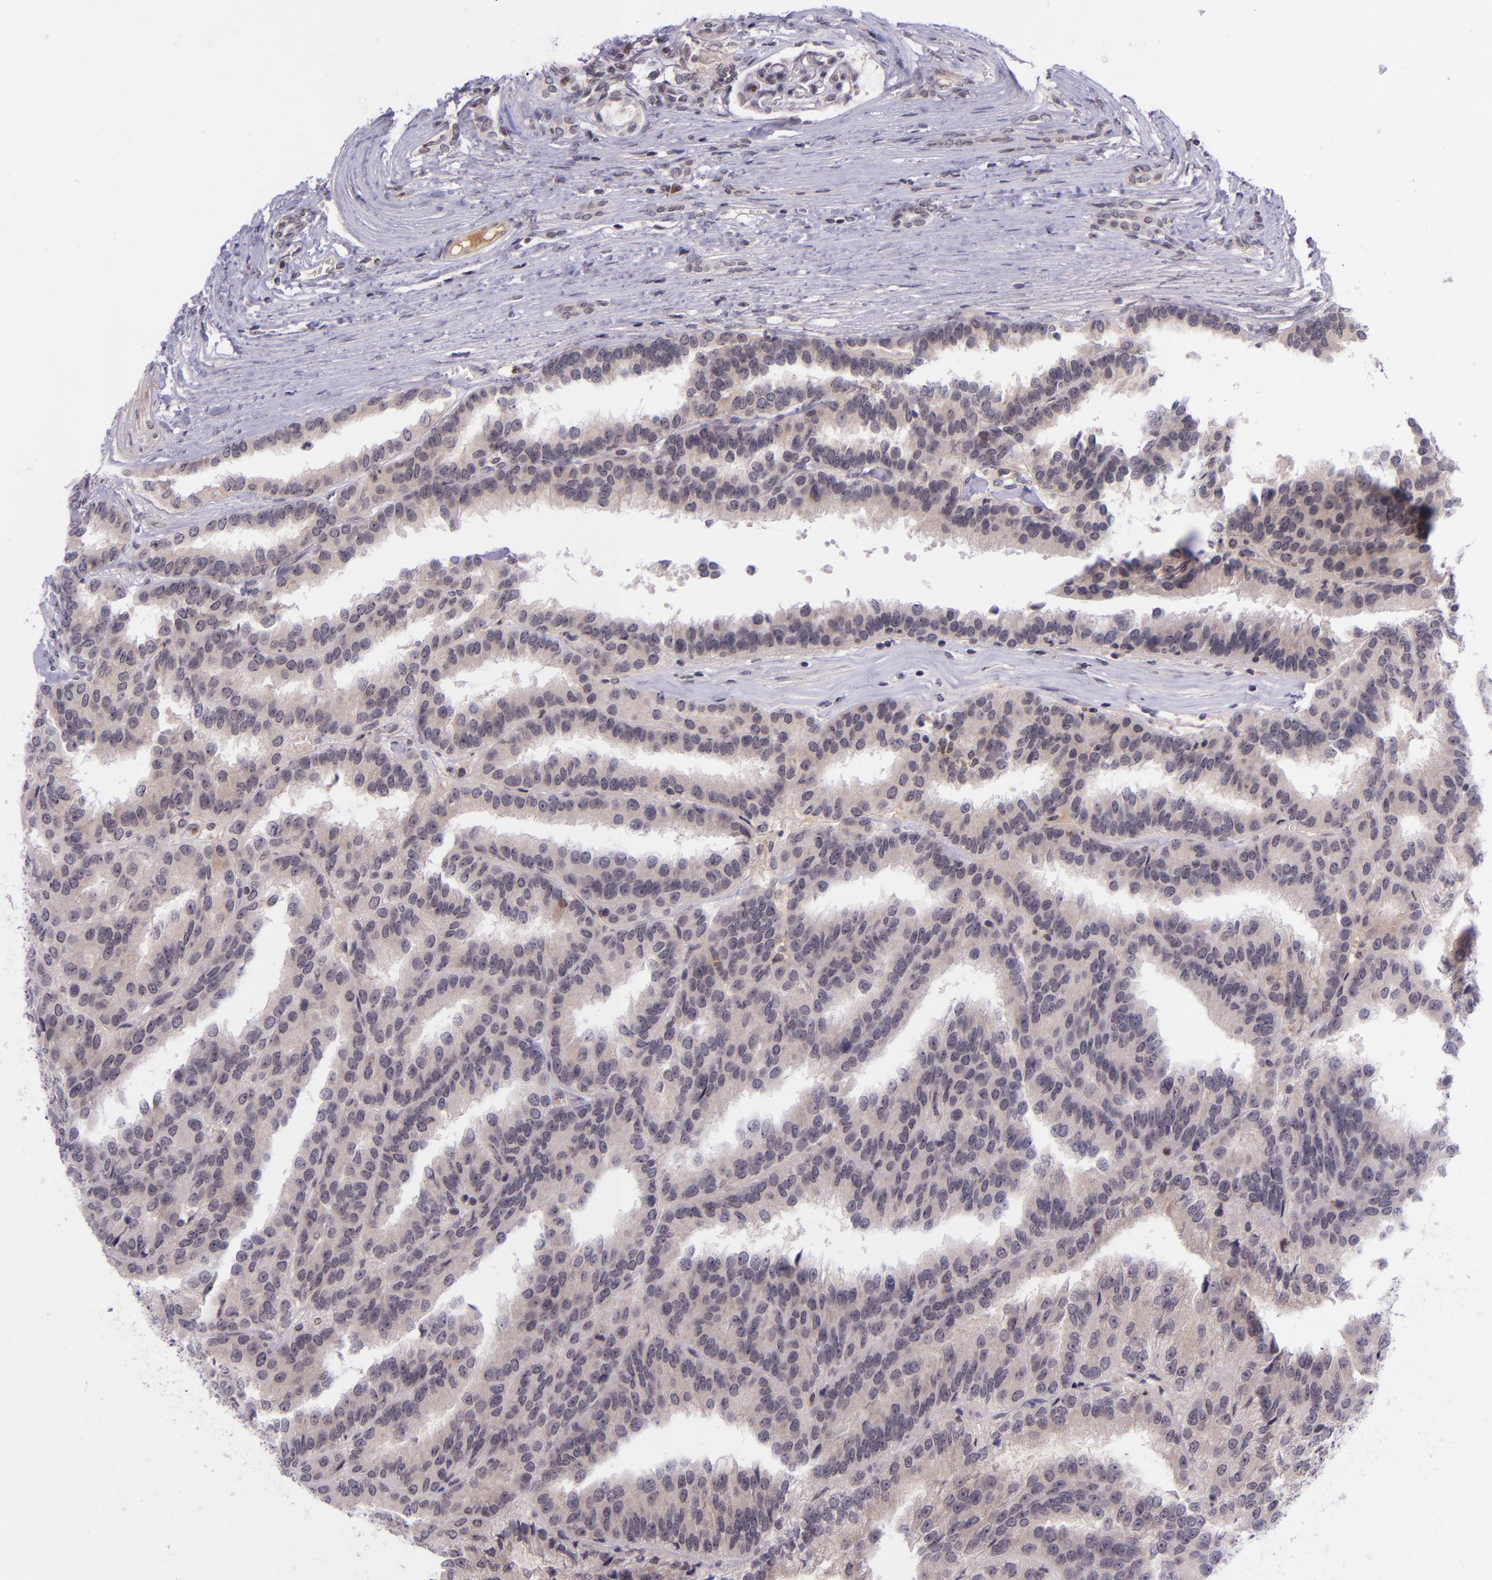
{"staining": {"intensity": "negative", "quantity": "none", "location": "none"}, "tissue": "renal cancer", "cell_type": "Tumor cells", "image_type": "cancer", "snomed": [{"axis": "morphology", "description": "Adenocarcinoma, NOS"}, {"axis": "topography", "description": "Kidney"}], "caption": "High power microscopy image of an immunohistochemistry histopathology image of renal cancer, revealing no significant staining in tumor cells.", "gene": "SELL", "patient": {"sex": "male", "age": 46}}